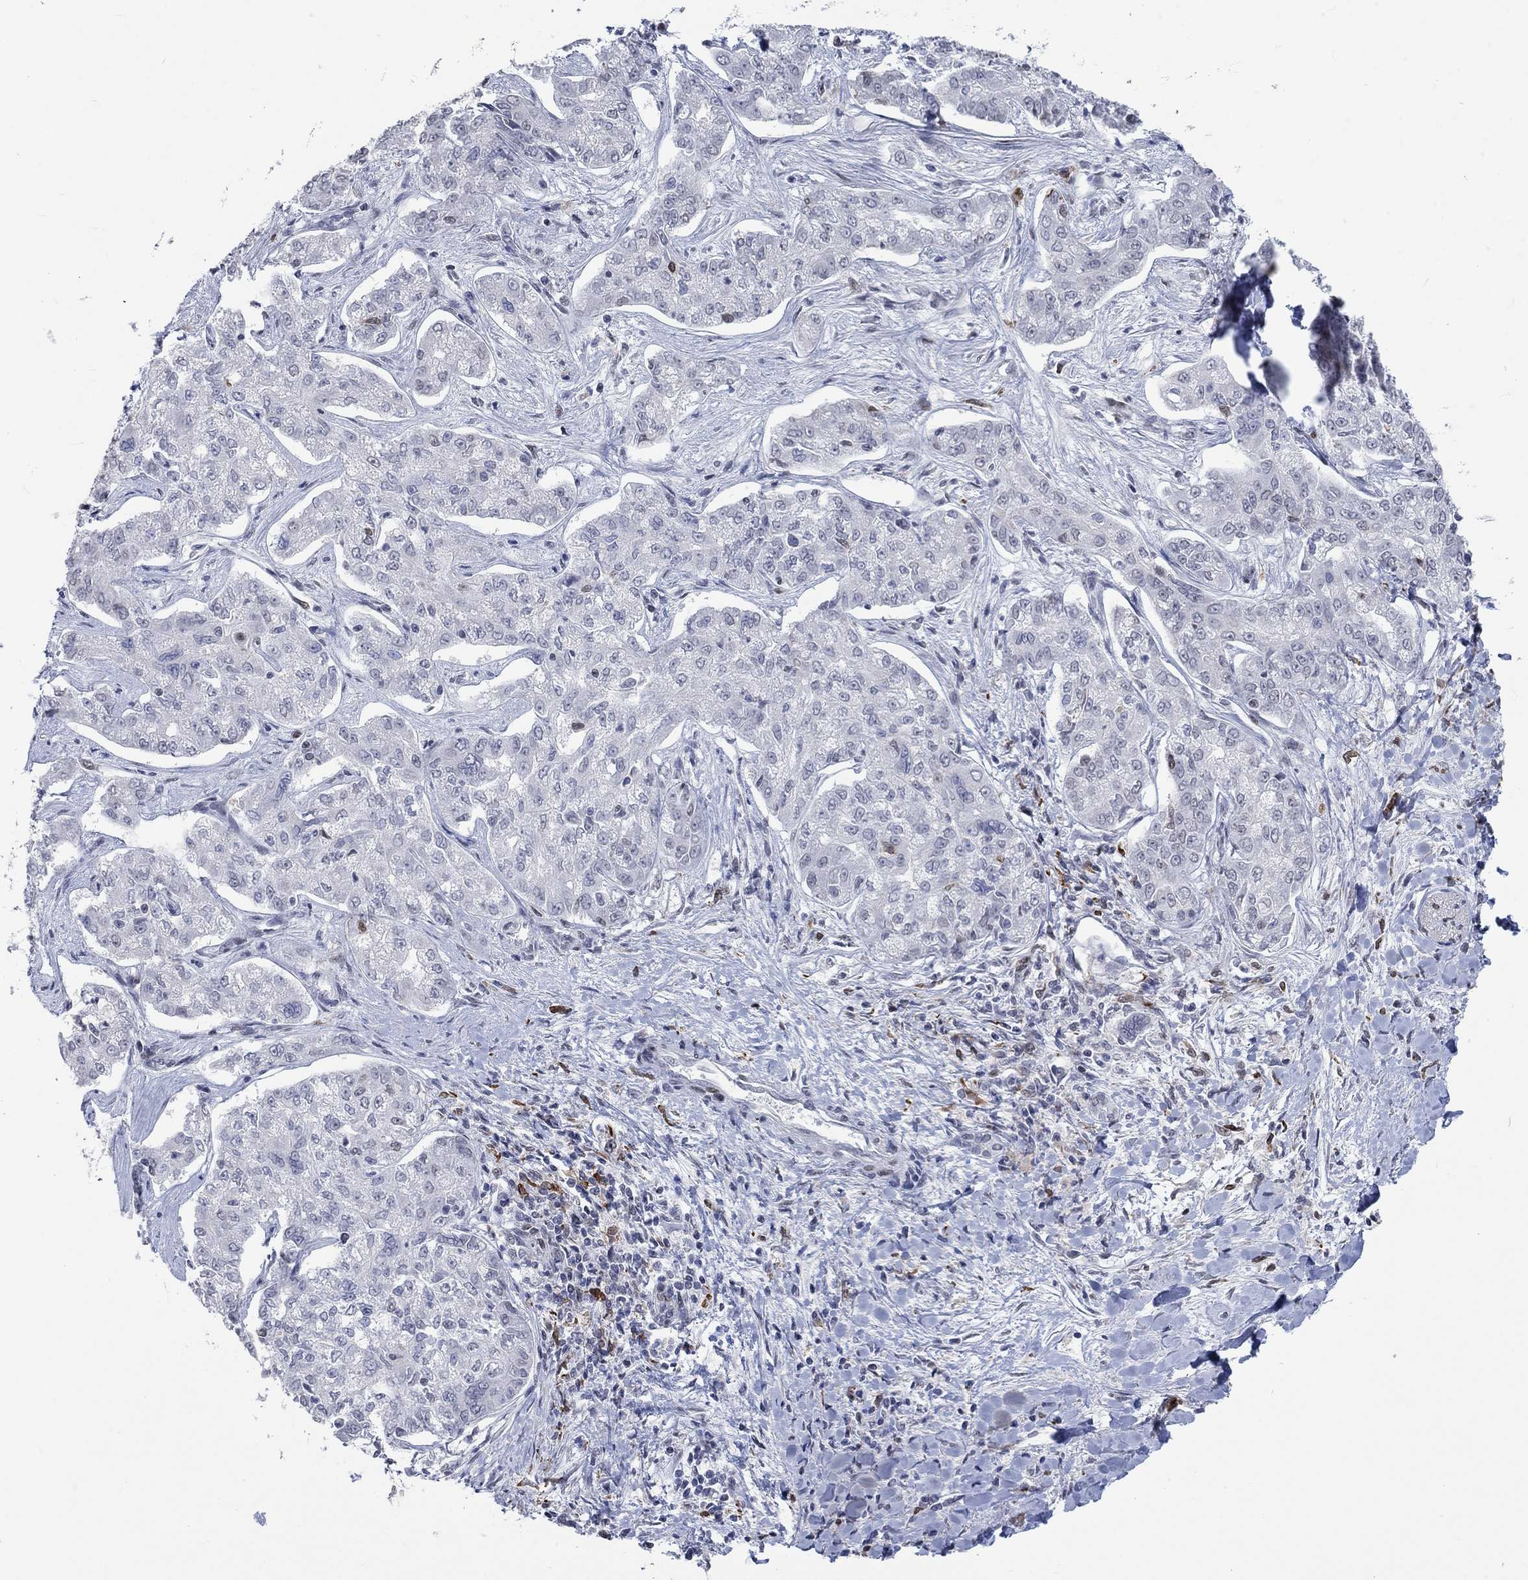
{"staining": {"intensity": "moderate", "quantity": "<25%", "location": "nuclear"}, "tissue": "liver cancer", "cell_type": "Tumor cells", "image_type": "cancer", "snomed": [{"axis": "morphology", "description": "Cholangiocarcinoma"}, {"axis": "topography", "description": "Liver"}], "caption": "Human liver cholangiocarcinoma stained with a protein marker exhibits moderate staining in tumor cells.", "gene": "HCFC1", "patient": {"sex": "female", "age": 47}}